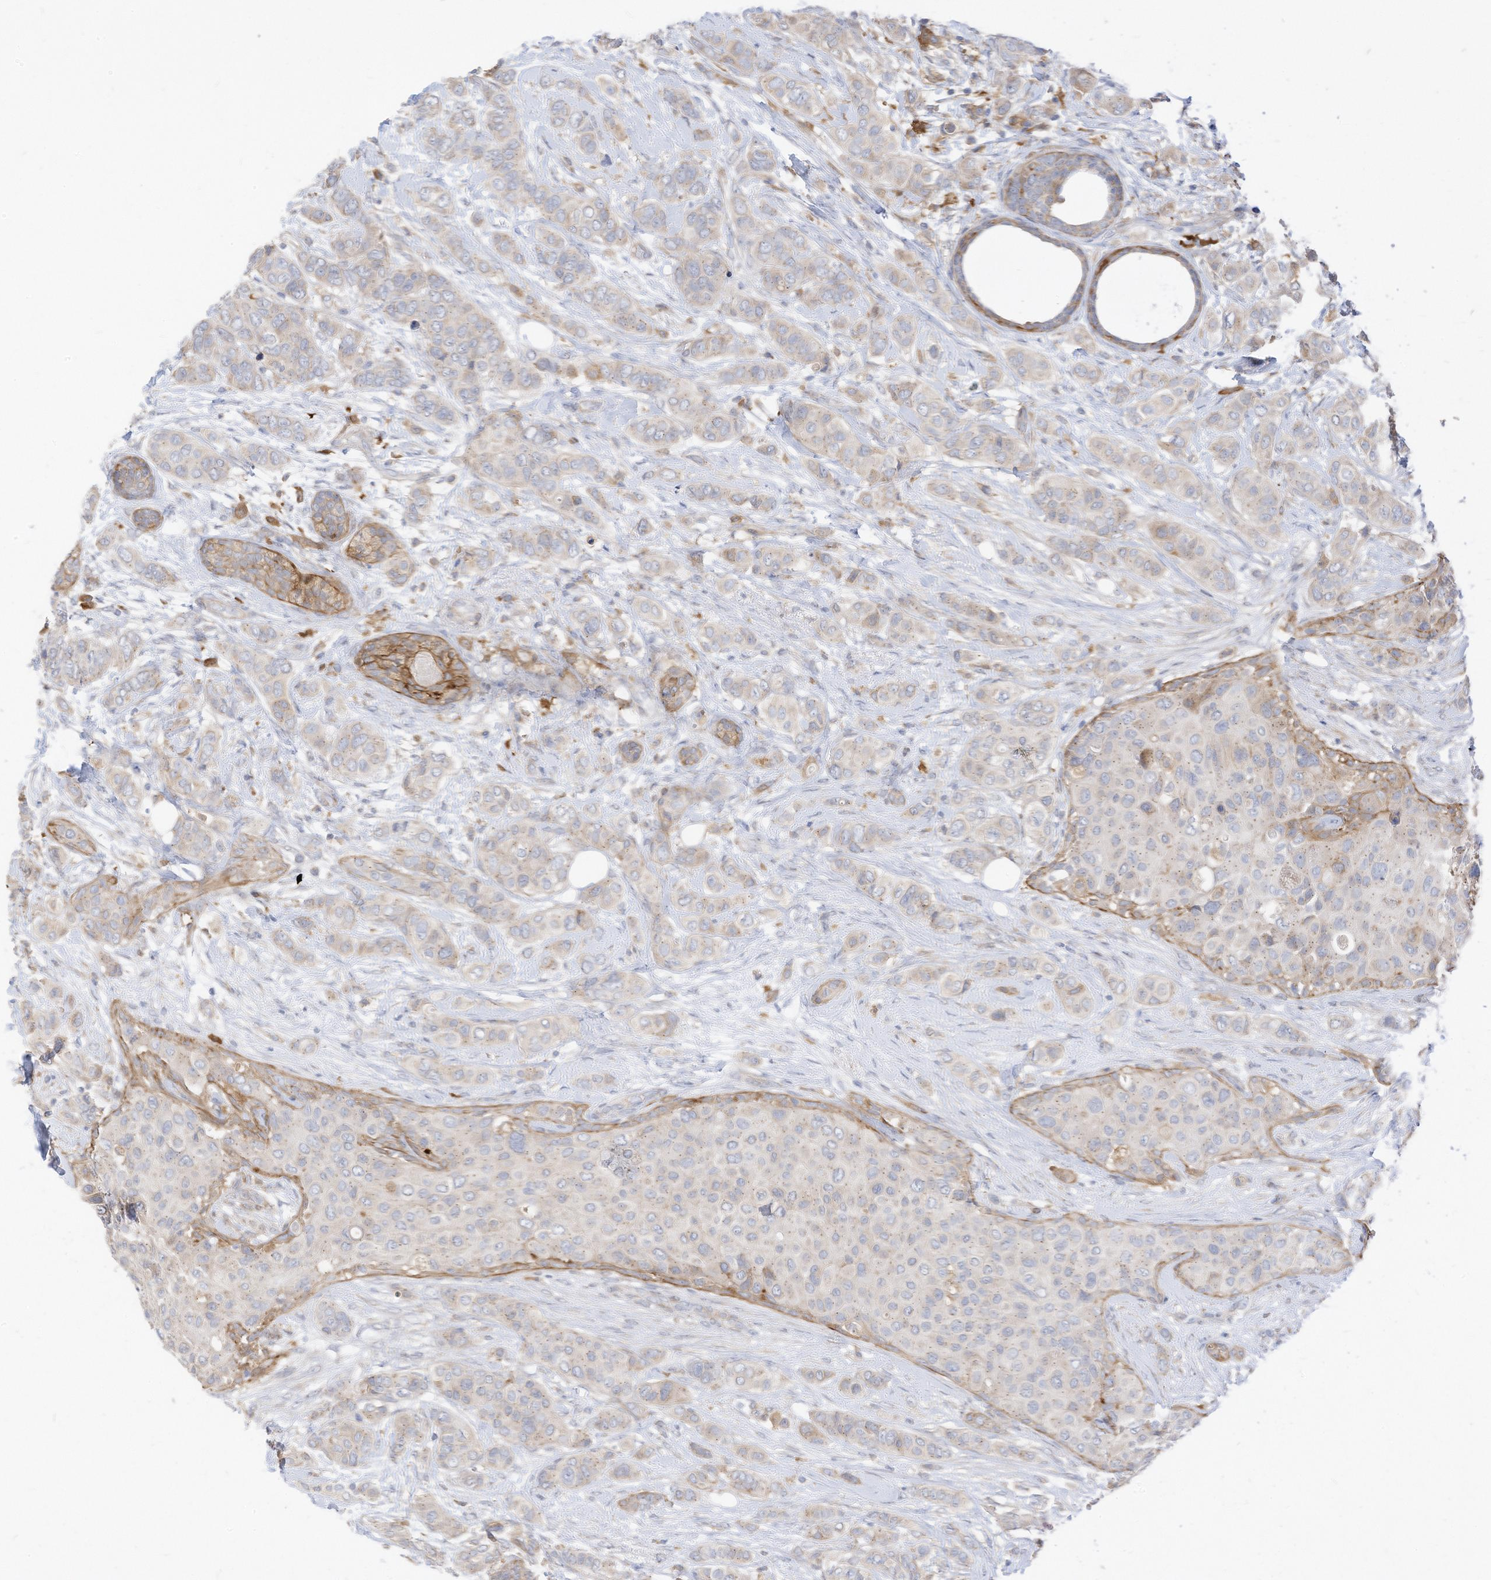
{"staining": {"intensity": "negative", "quantity": "none", "location": "none"}, "tissue": "breast cancer", "cell_type": "Tumor cells", "image_type": "cancer", "snomed": [{"axis": "morphology", "description": "Lobular carcinoma"}, {"axis": "topography", "description": "Breast"}], "caption": "This micrograph is of breast lobular carcinoma stained with immunohistochemistry (IHC) to label a protein in brown with the nuclei are counter-stained blue. There is no expression in tumor cells.", "gene": "ATP13A1", "patient": {"sex": "female", "age": 51}}